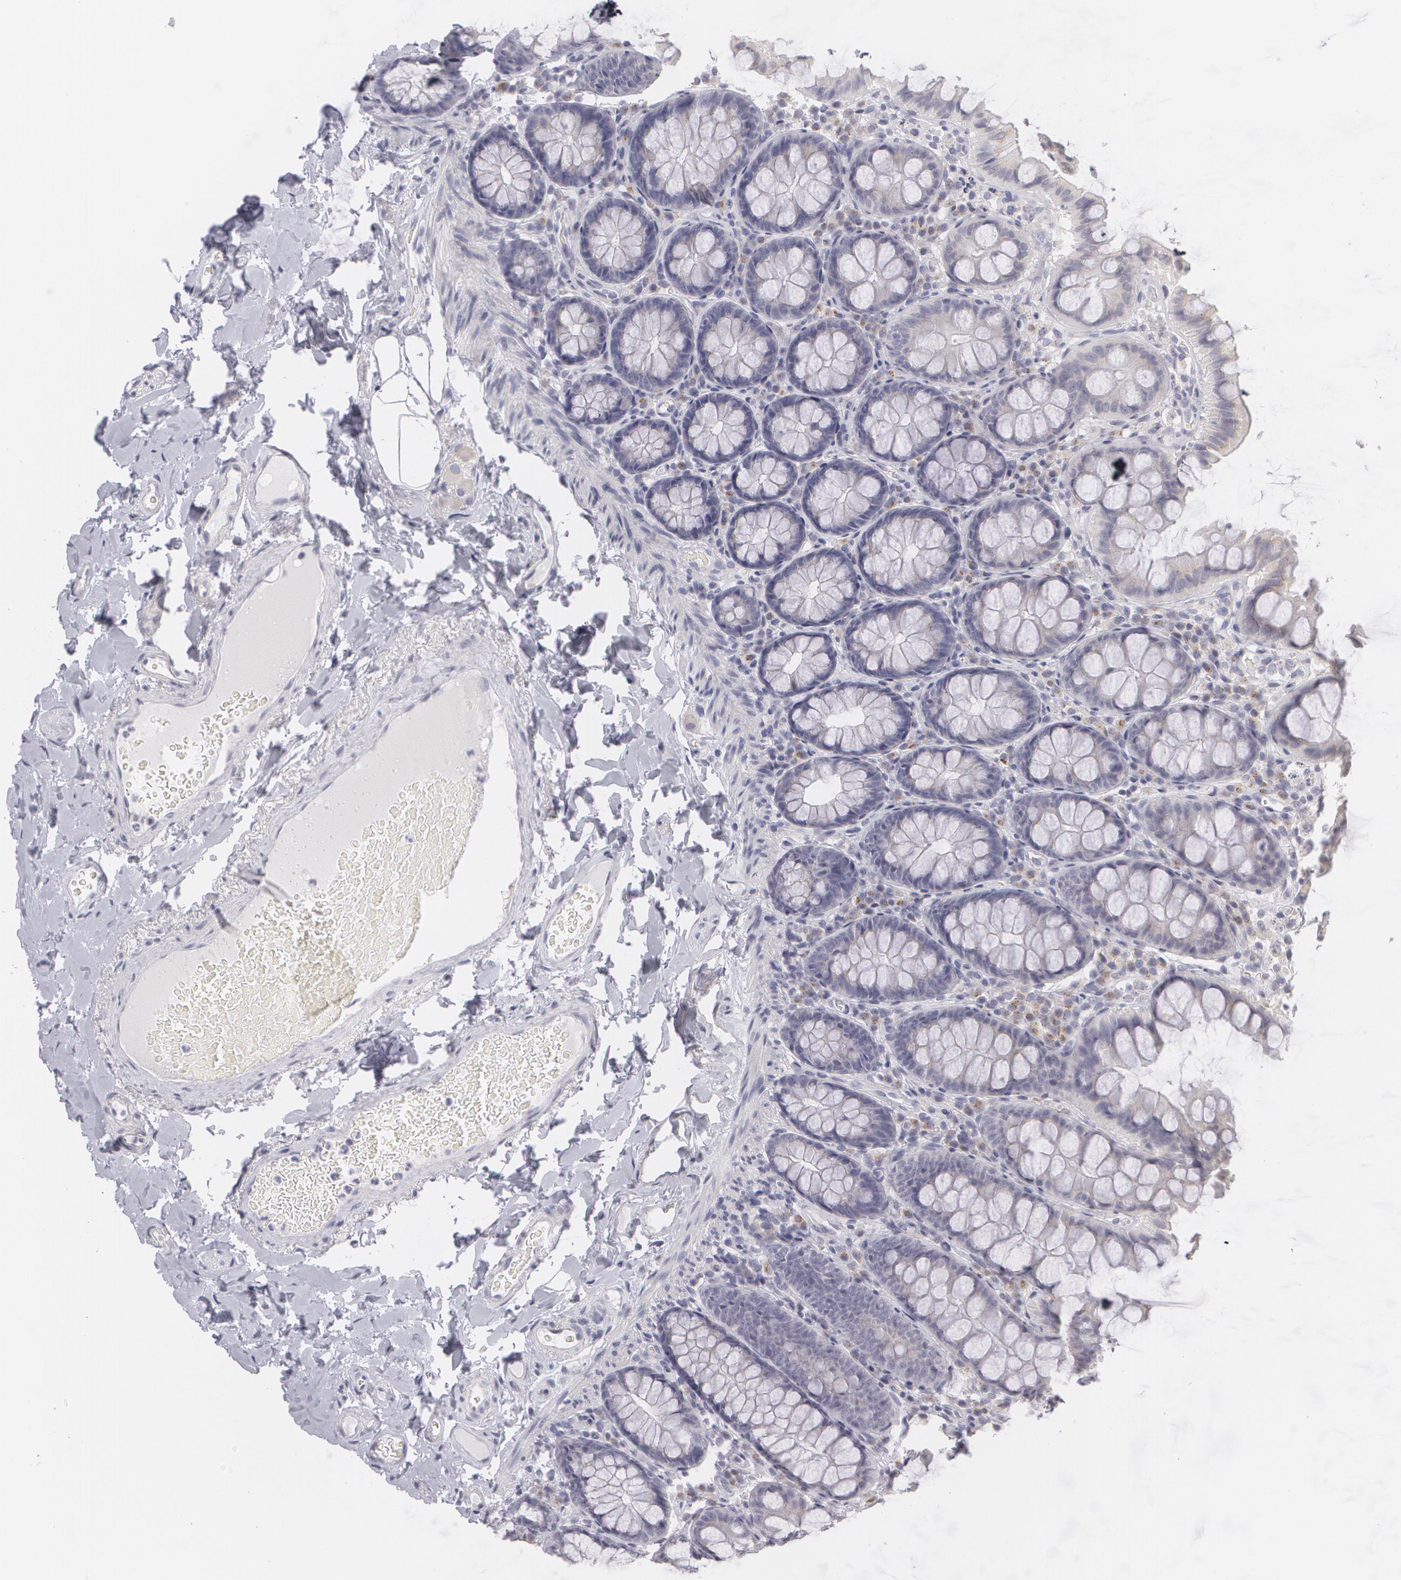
{"staining": {"intensity": "negative", "quantity": "none", "location": "none"}, "tissue": "colon", "cell_type": "Endothelial cells", "image_type": "normal", "snomed": [{"axis": "morphology", "description": "Normal tissue, NOS"}, {"axis": "topography", "description": "Colon"}], "caption": "Immunohistochemical staining of benign human colon exhibits no significant expression in endothelial cells.", "gene": "MBNL3", "patient": {"sex": "female", "age": 61}}